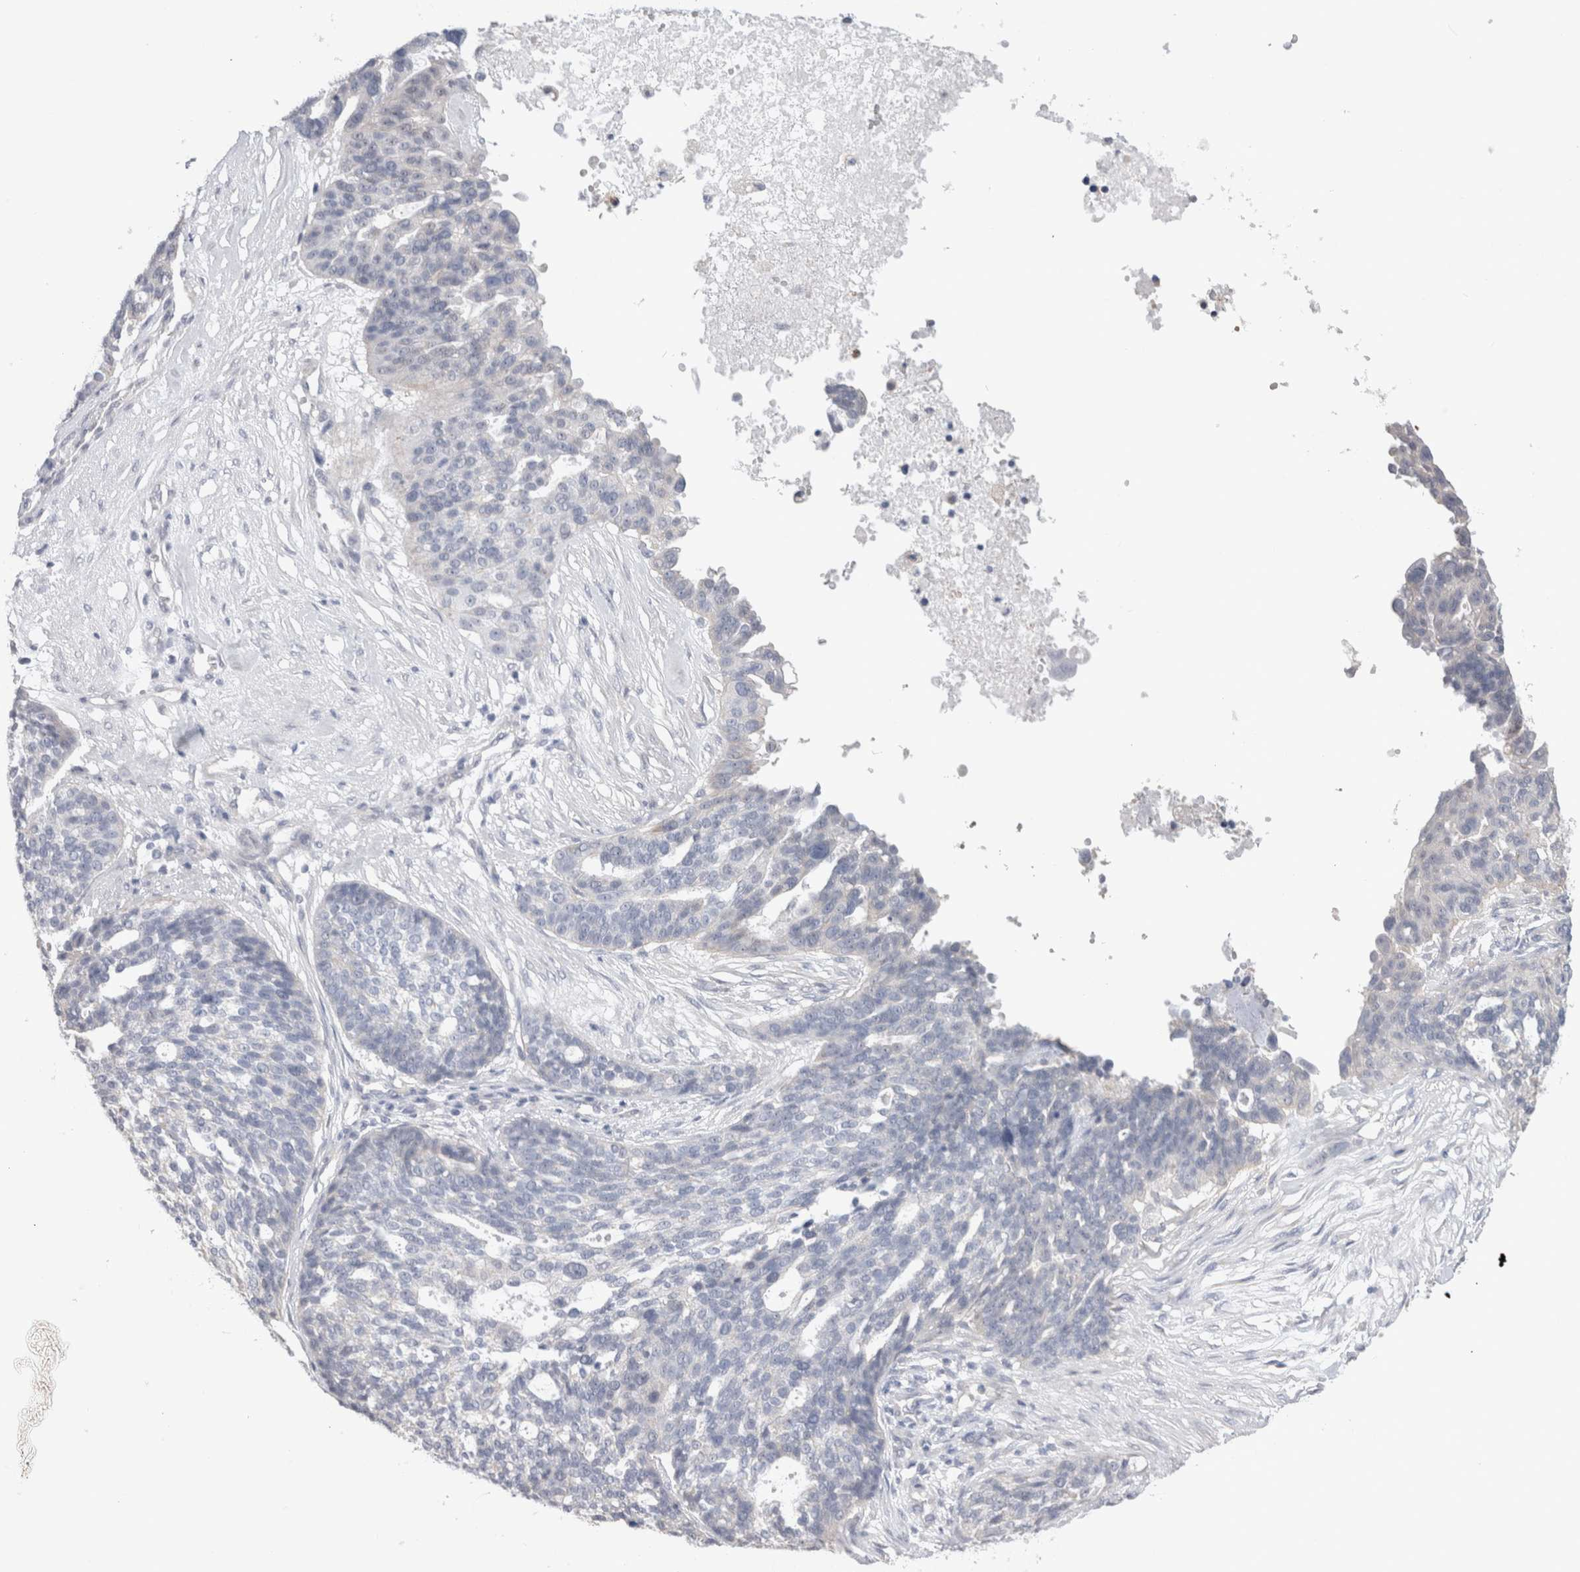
{"staining": {"intensity": "negative", "quantity": "none", "location": "none"}, "tissue": "ovarian cancer", "cell_type": "Tumor cells", "image_type": "cancer", "snomed": [{"axis": "morphology", "description": "Cystadenocarcinoma, serous, NOS"}, {"axis": "topography", "description": "Ovary"}], "caption": "DAB immunohistochemical staining of human serous cystadenocarcinoma (ovarian) demonstrates no significant staining in tumor cells.", "gene": "DMD", "patient": {"sex": "female", "age": 59}}